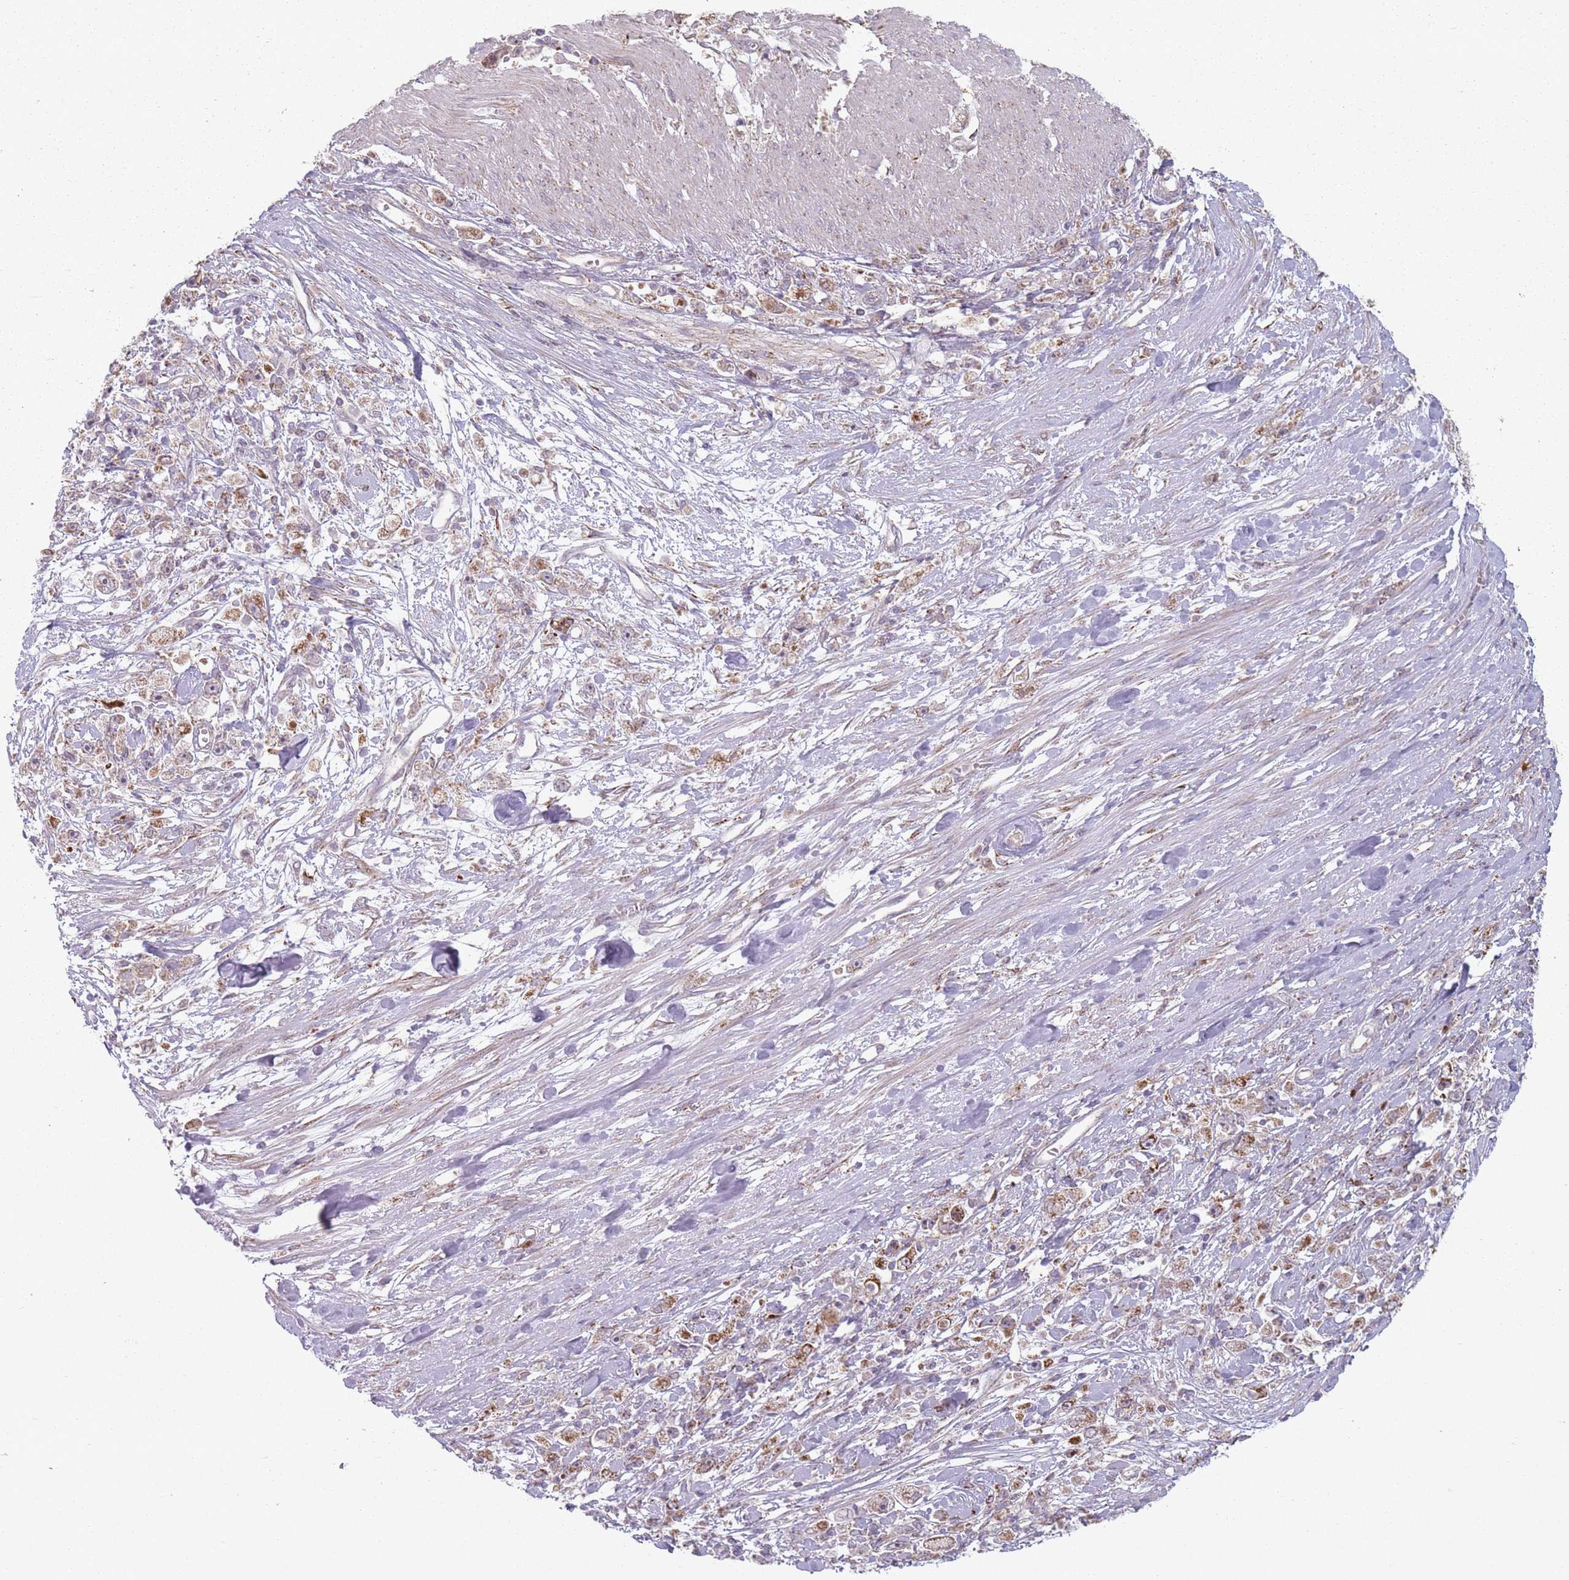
{"staining": {"intensity": "moderate", "quantity": ">75%", "location": "cytoplasmic/membranous"}, "tissue": "stomach cancer", "cell_type": "Tumor cells", "image_type": "cancer", "snomed": [{"axis": "morphology", "description": "Adenocarcinoma, NOS"}, {"axis": "topography", "description": "Stomach"}], "caption": "Immunohistochemistry (IHC) micrograph of neoplastic tissue: stomach adenocarcinoma stained using IHC exhibits medium levels of moderate protein expression localized specifically in the cytoplasmic/membranous of tumor cells, appearing as a cytoplasmic/membranous brown color.", "gene": "OR10Q1", "patient": {"sex": "female", "age": 59}}